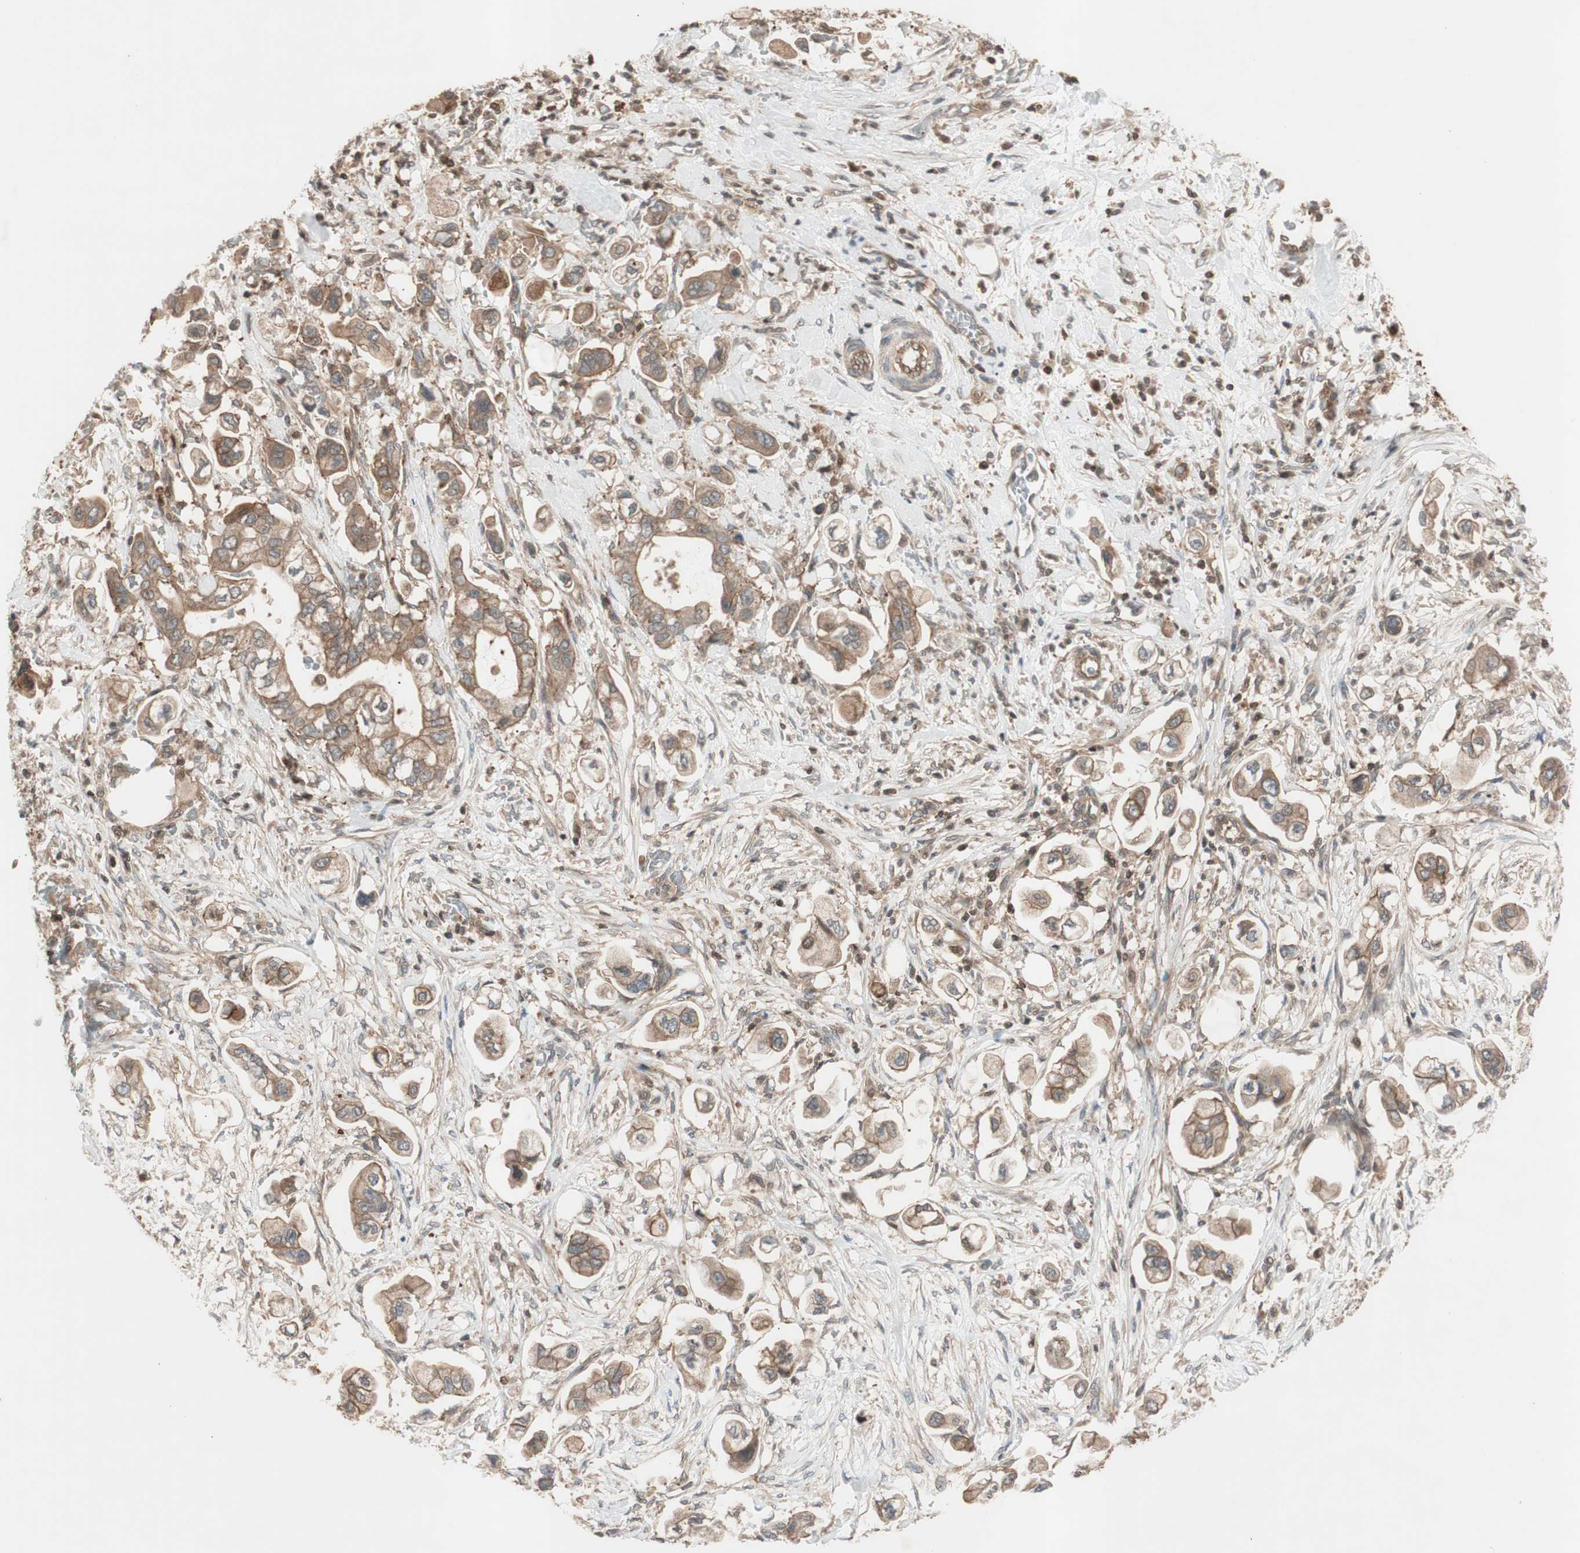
{"staining": {"intensity": "moderate", "quantity": ">75%", "location": "cytoplasmic/membranous"}, "tissue": "stomach cancer", "cell_type": "Tumor cells", "image_type": "cancer", "snomed": [{"axis": "morphology", "description": "Adenocarcinoma, NOS"}, {"axis": "topography", "description": "Stomach"}], "caption": "Human stomach adenocarcinoma stained for a protein (brown) demonstrates moderate cytoplasmic/membranous positive expression in approximately >75% of tumor cells.", "gene": "EPHA8", "patient": {"sex": "male", "age": 62}}